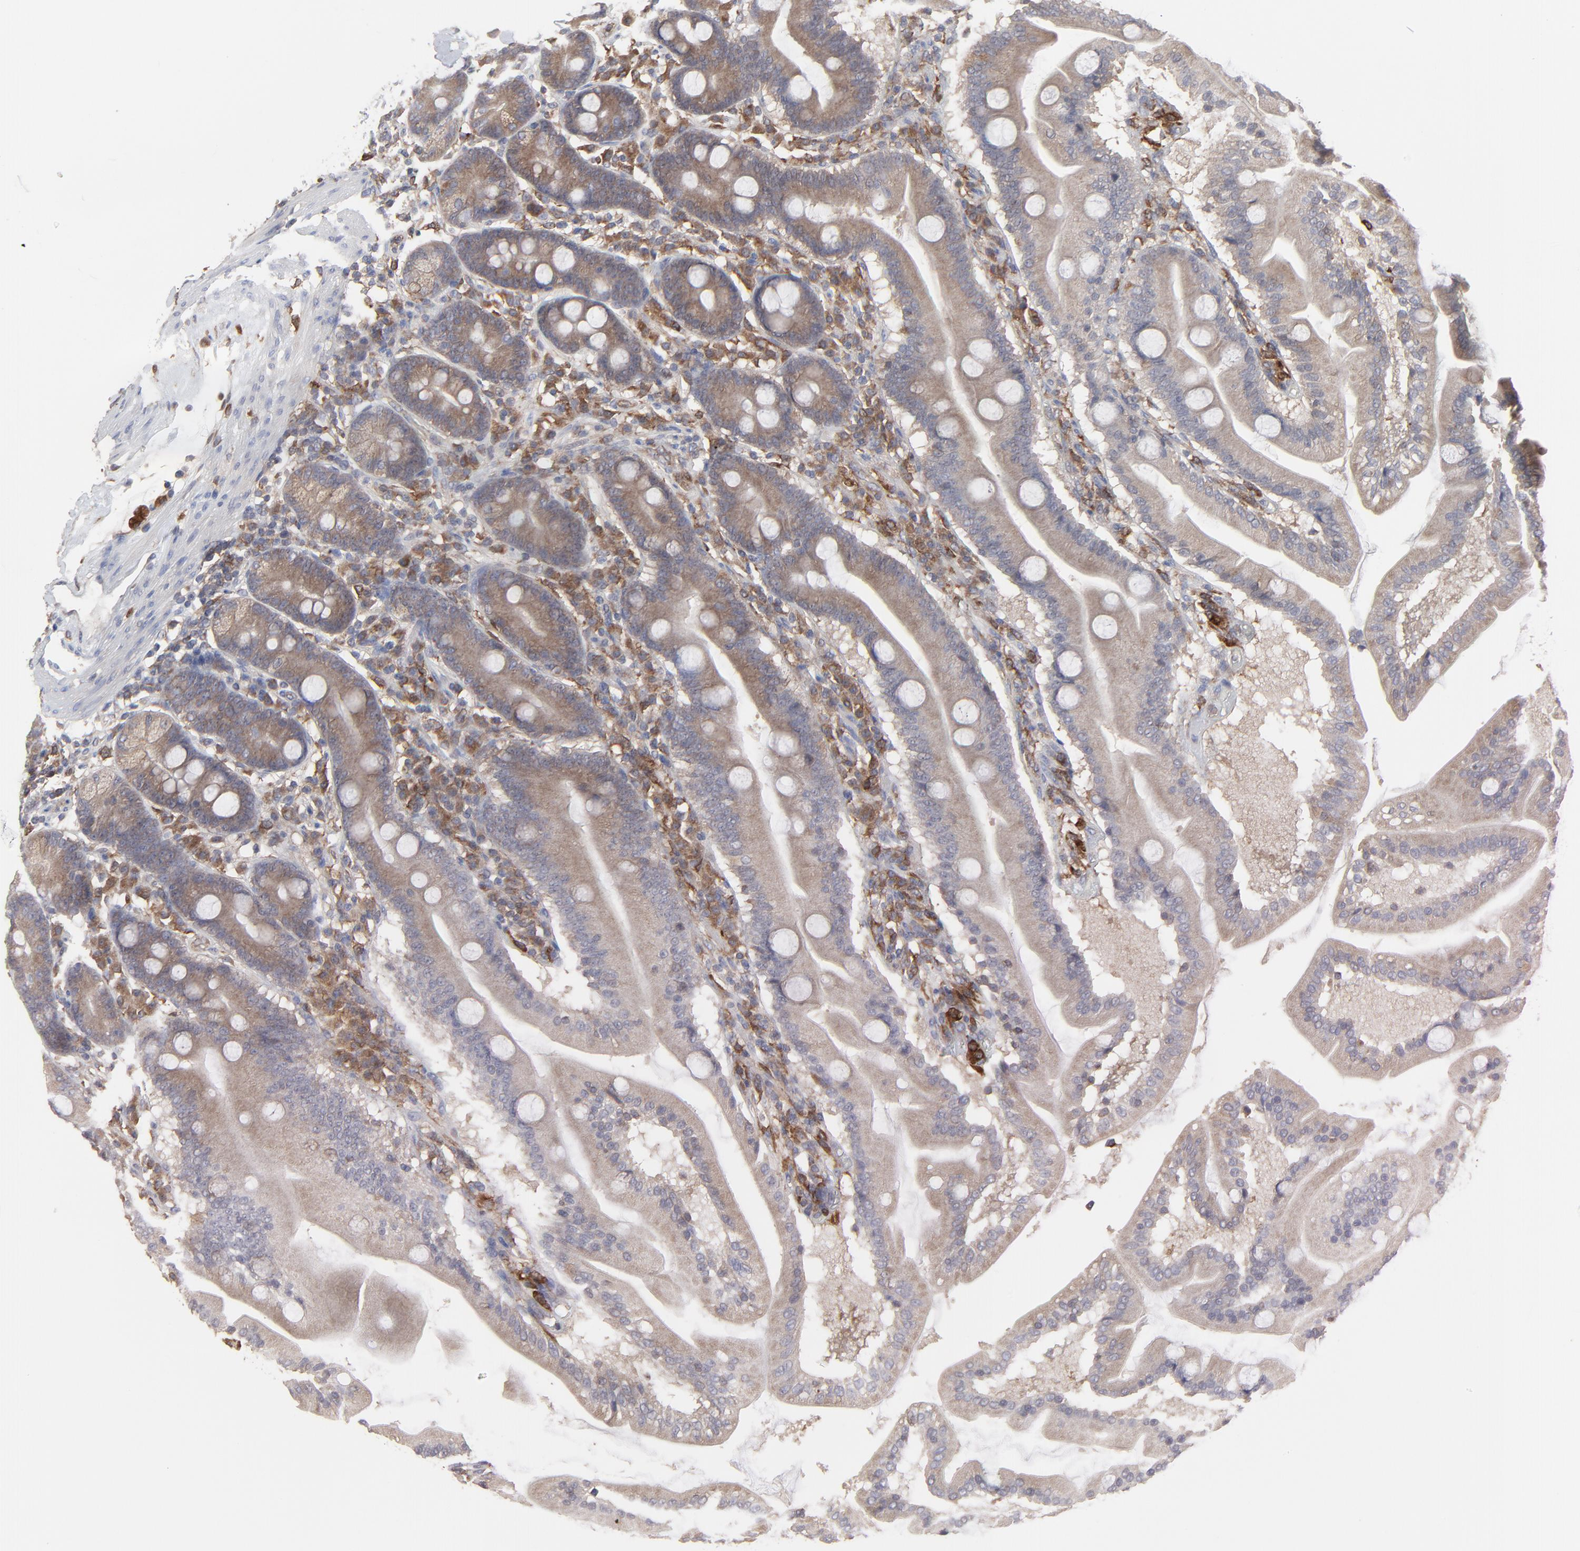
{"staining": {"intensity": "moderate", "quantity": ">75%", "location": "cytoplasmic/membranous"}, "tissue": "duodenum", "cell_type": "Glandular cells", "image_type": "normal", "snomed": [{"axis": "morphology", "description": "Normal tissue, NOS"}, {"axis": "topography", "description": "Duodenum"}], "caption": "This is a histology image of immunohistochemistry (IHC) staining of unremarkable duodenum, which shows moderate staining in the cytoplasmic/membranous of glandular cells.", "gene": "RAB9A", "patient": {"sex": "female", "age": 64}}